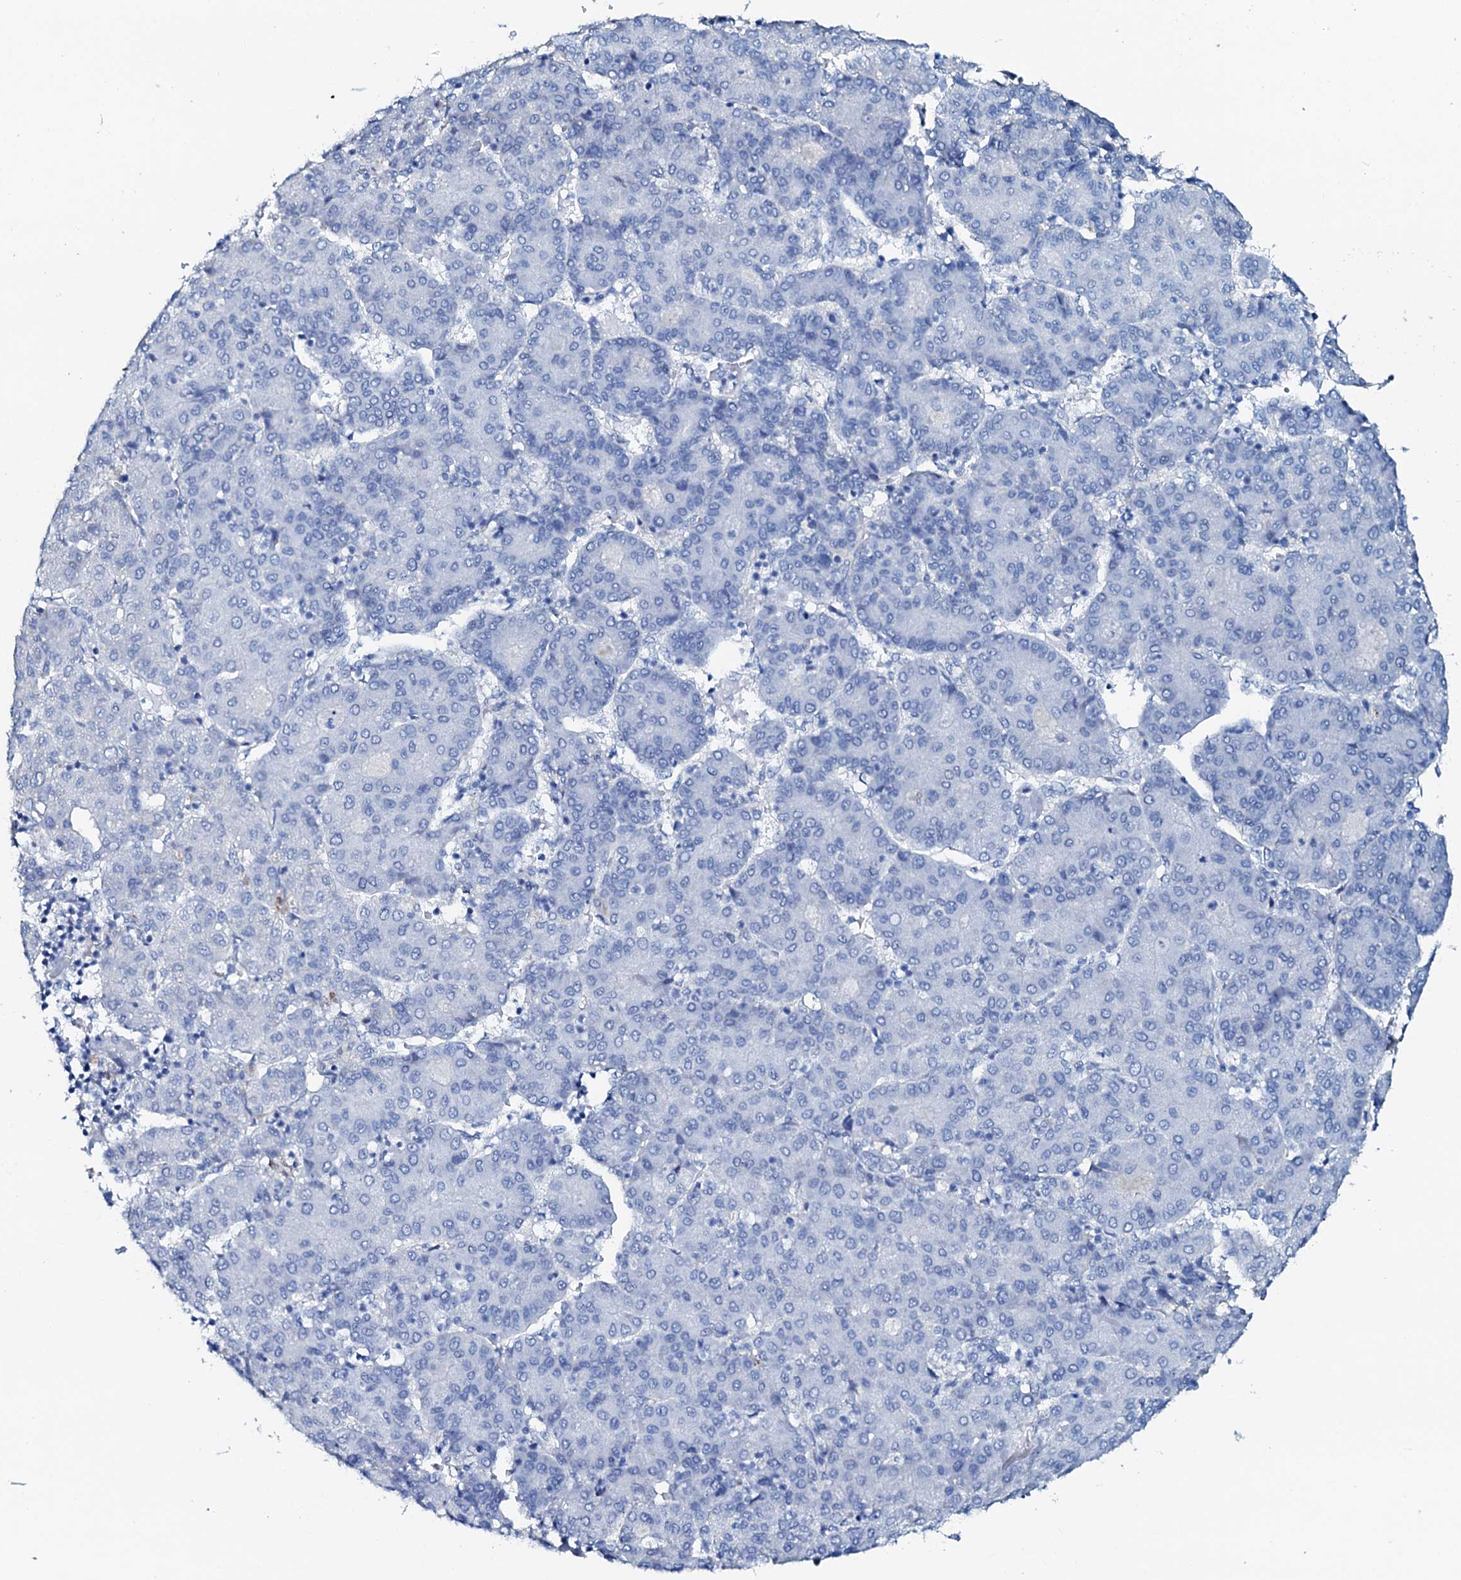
{"staining": {"intensity": "negative", "quantity": "none", "location": "none"}, "tissue": "liver cancer", "cell_type": "Tumor cells", "image_type": "cancer", "snomed": [{"axis": "morphology", "description": "Carcinoma, Hepatocellular, NOS"}, {"axis": "topography", "description": "Liver"}], "caption": "Immunohistochemistry of liver cancer (hepatocellular carcinoma) demonstrates no positivity in tumor cells. (DAB (3,3'-diaminobenzidine) IHC with hematoxylin counter stain).", "gene": "AMER2", "patient": {"sex": "male", "age": 65}}